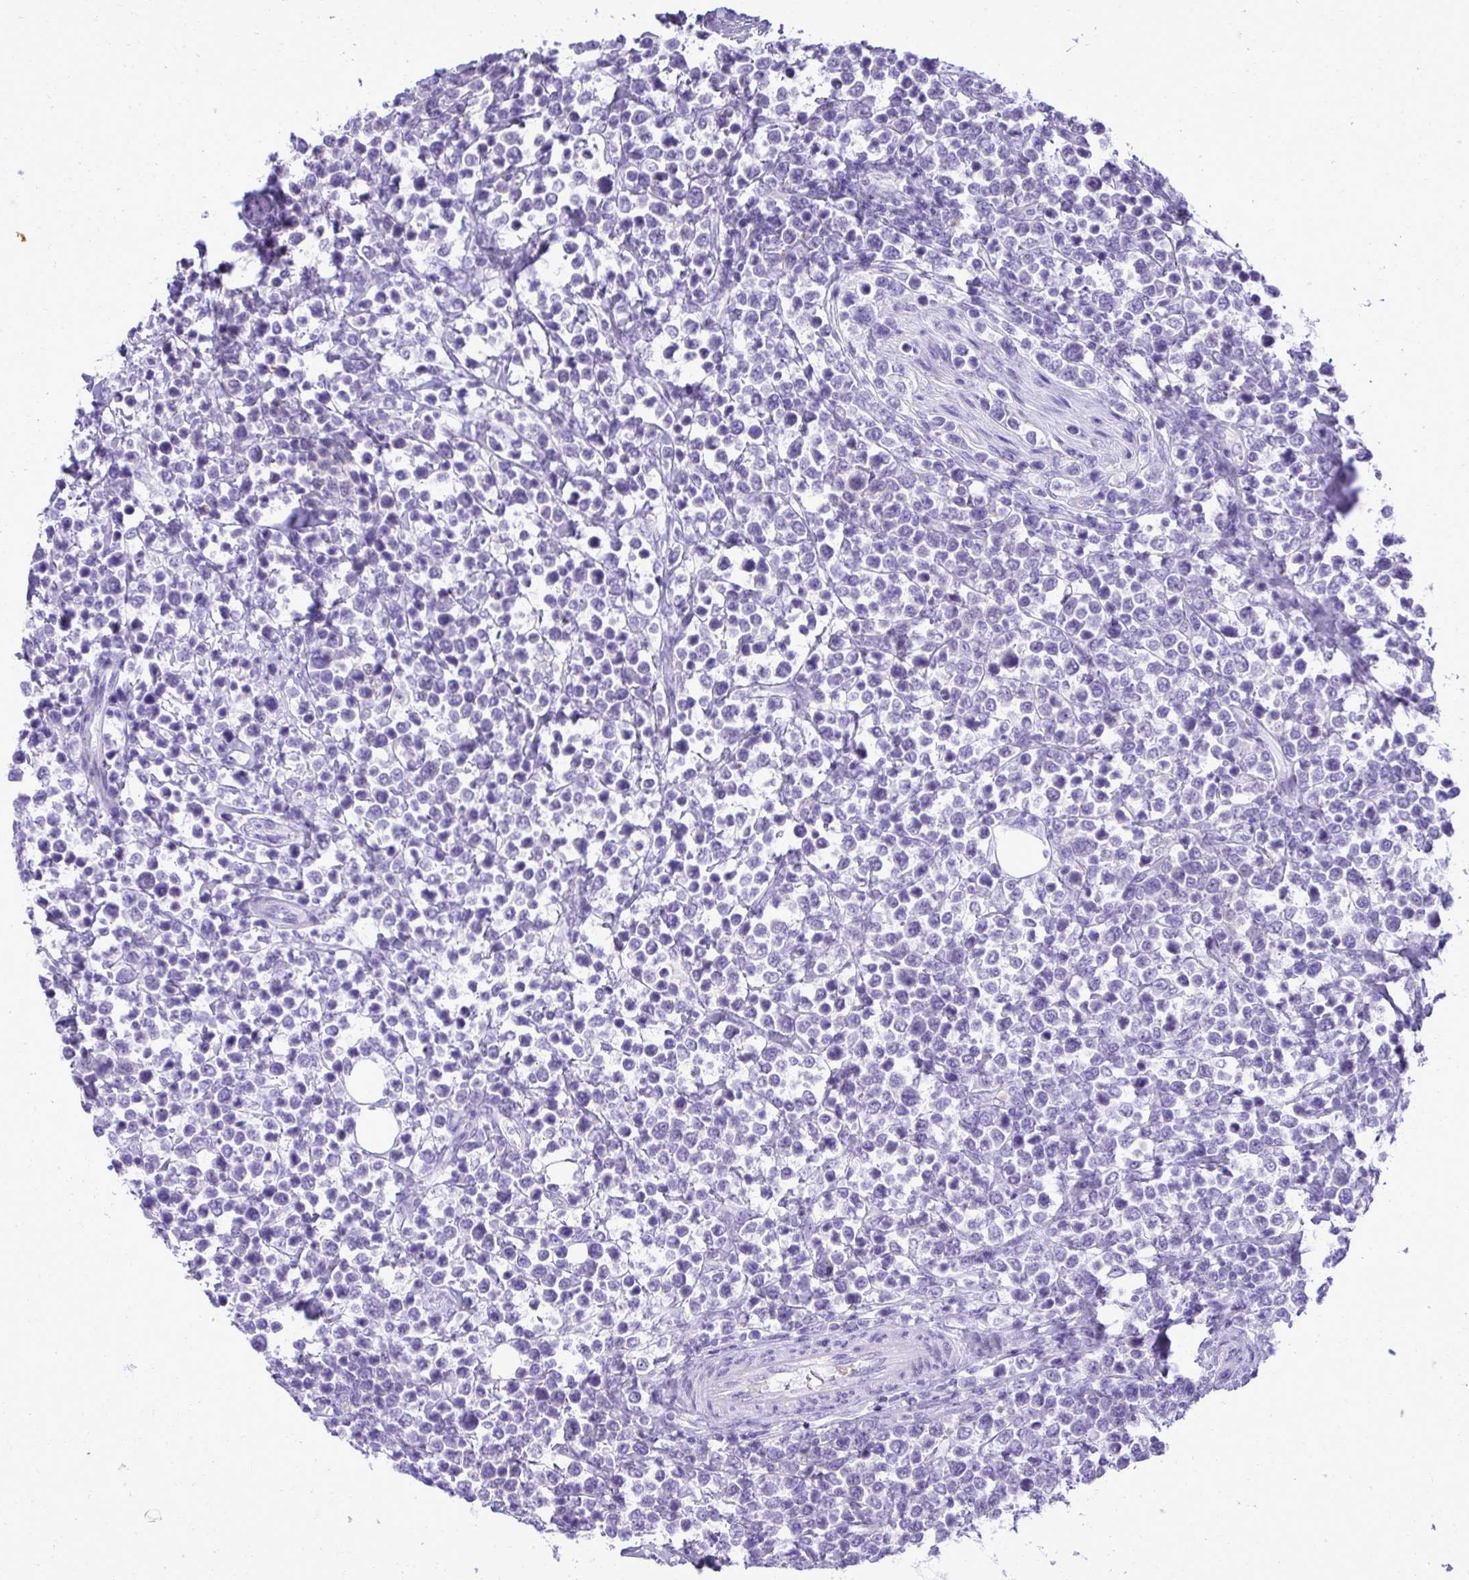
{"staining": {"intensity": "negative", "quantity": "none", "location": "none"}, "tissue": "lymphoma", "cell_type": "Tumor cells", "image_type": "cancer", "snomed": [{"axis": "morphology", "description": "Malignant lymphoma, non-Hodgkin's type, High grade"}, {"axis": "topography", "description": "Soft tissue"}], "caption": "Immunohistochemistry (IHC) histopathology image of neoplastic tissue: high-grade malignant lymphoma, non-Hodgkin's type stained with DAB reveals no significant protein positivity in tumor cells.", "gene": "PITPNM3", "patient": {"sex": "female", "age": 56}}